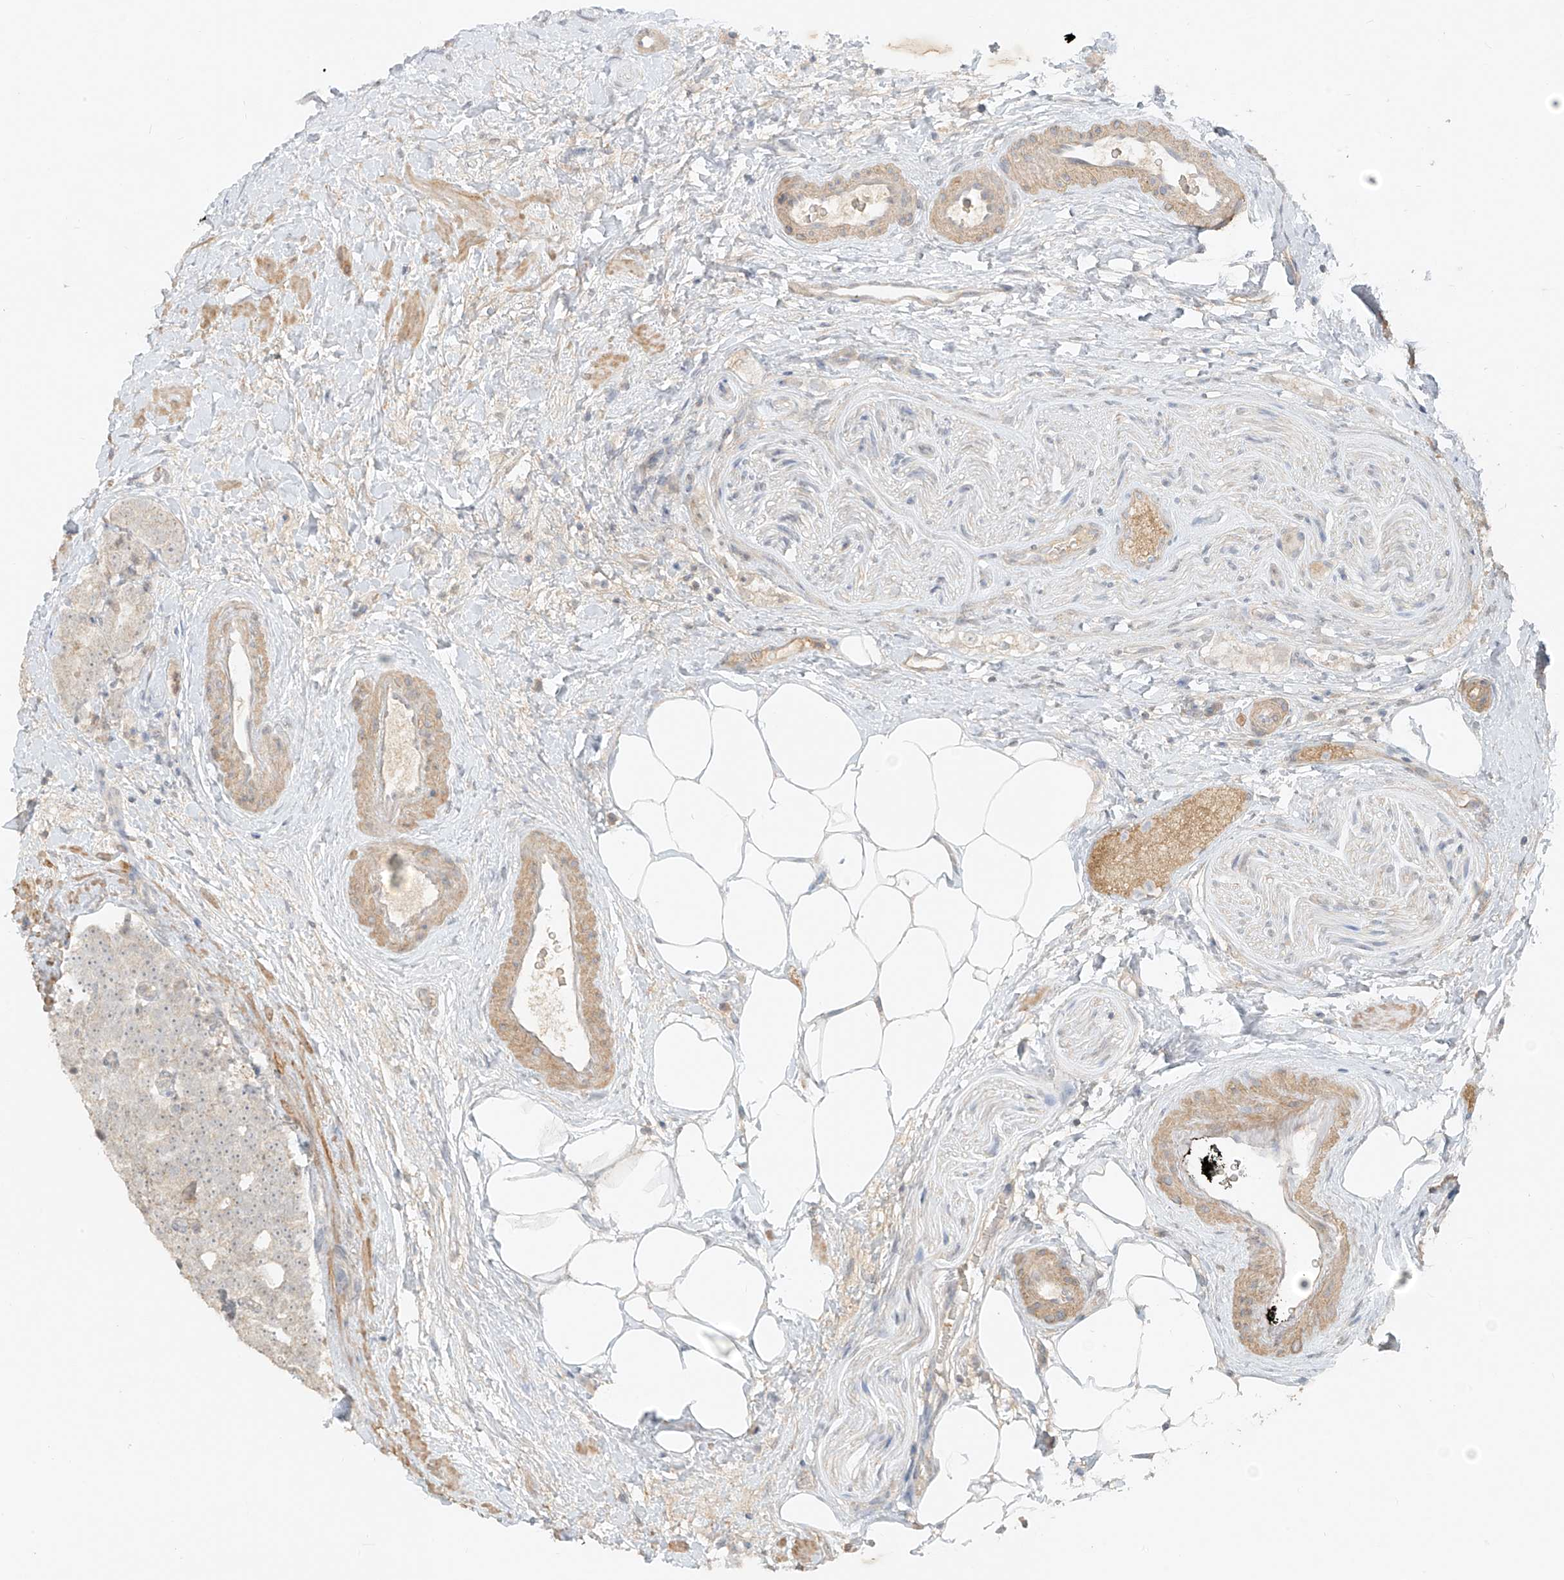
{"staining": {"intensity": "negative", "quantity": "none", "location": "none"}, "tissue": "prostate cancer", "cell_type": "Tumor cells", "image_type": "cancer", "snomed": [{"axis": "morphology", "description": "Adenocarcinoma, High grade"}, {"axis": "topography", "description": "Prostate"}], "caption": "Tumor cells show no significant protein staining in adenocarcinoma (high-grade) (prostate).", "gene": "ABCD1", "patient": {"sex": "male", "age": 56}}